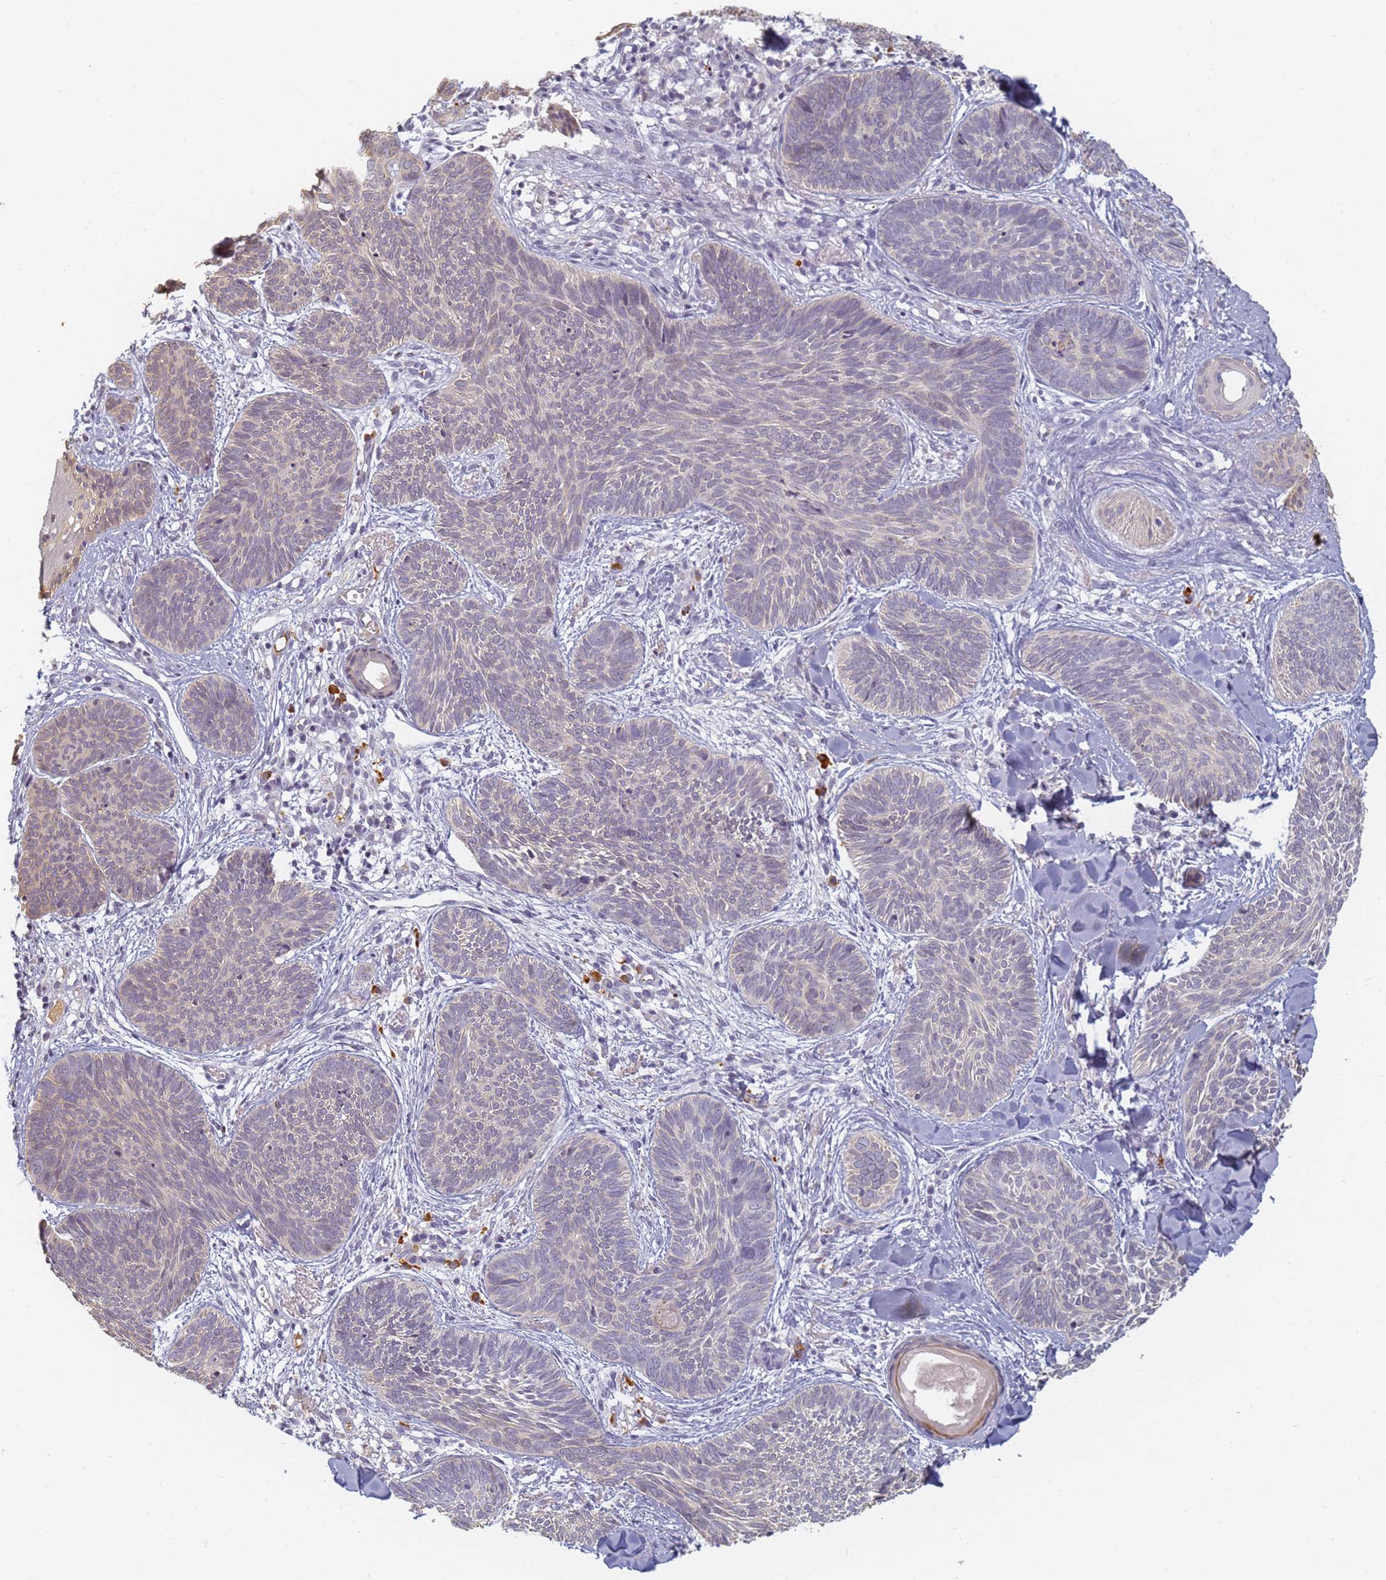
{"staining": {"intensity": "negative", "quantity": "none", "location": "none"}, "tissue": "skin cancer", "cell_type": "Tumor cells", "image_type": "cancer", "snomed": [{"axis": "morphology", "description": "Basal cell carcinoma"}, {"axis": "topography", "description": "Skin"}], "caption": "An immunohistochemistry (IHC) image of skin cancer is shown. There is no staining in tumor cells of skin cancer.", "gene": "SLC38A9", "patient": {"sex": "female", "age": 81}}